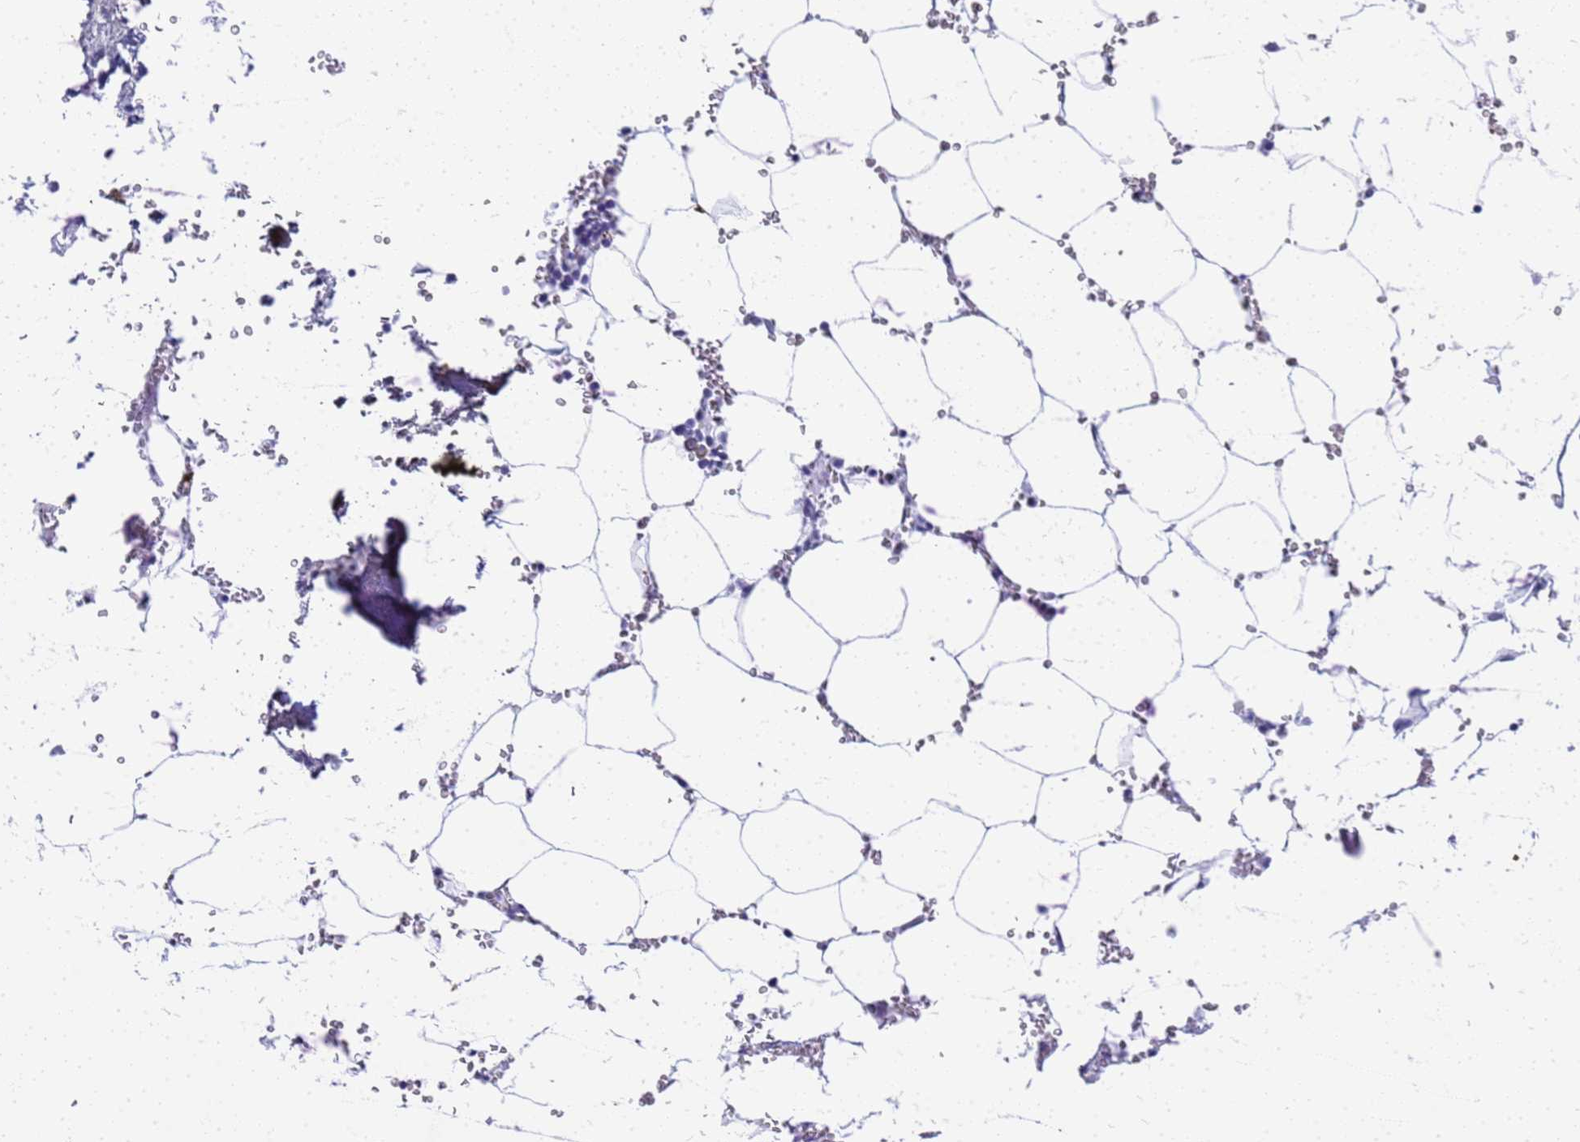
{"staining": {"intensity": "negative", "quantity": "none", "location": "none"}, "tissue": "bone marrow", "cell_type": "Hematopoietic cells", "image_type": "normal", "snomed": [{"axis": "morphology", "description": "Normal tissue, NOS"}, {"axis": "topography", "description": "Bone marrow"}], "caption": "Human bone marrow stained for a protein using immunohistochemistry (IHC) displays no expression in hematopoietic cells.", "gene": "SLC7A9", "patient": {"sex": "male", "age": 70}}